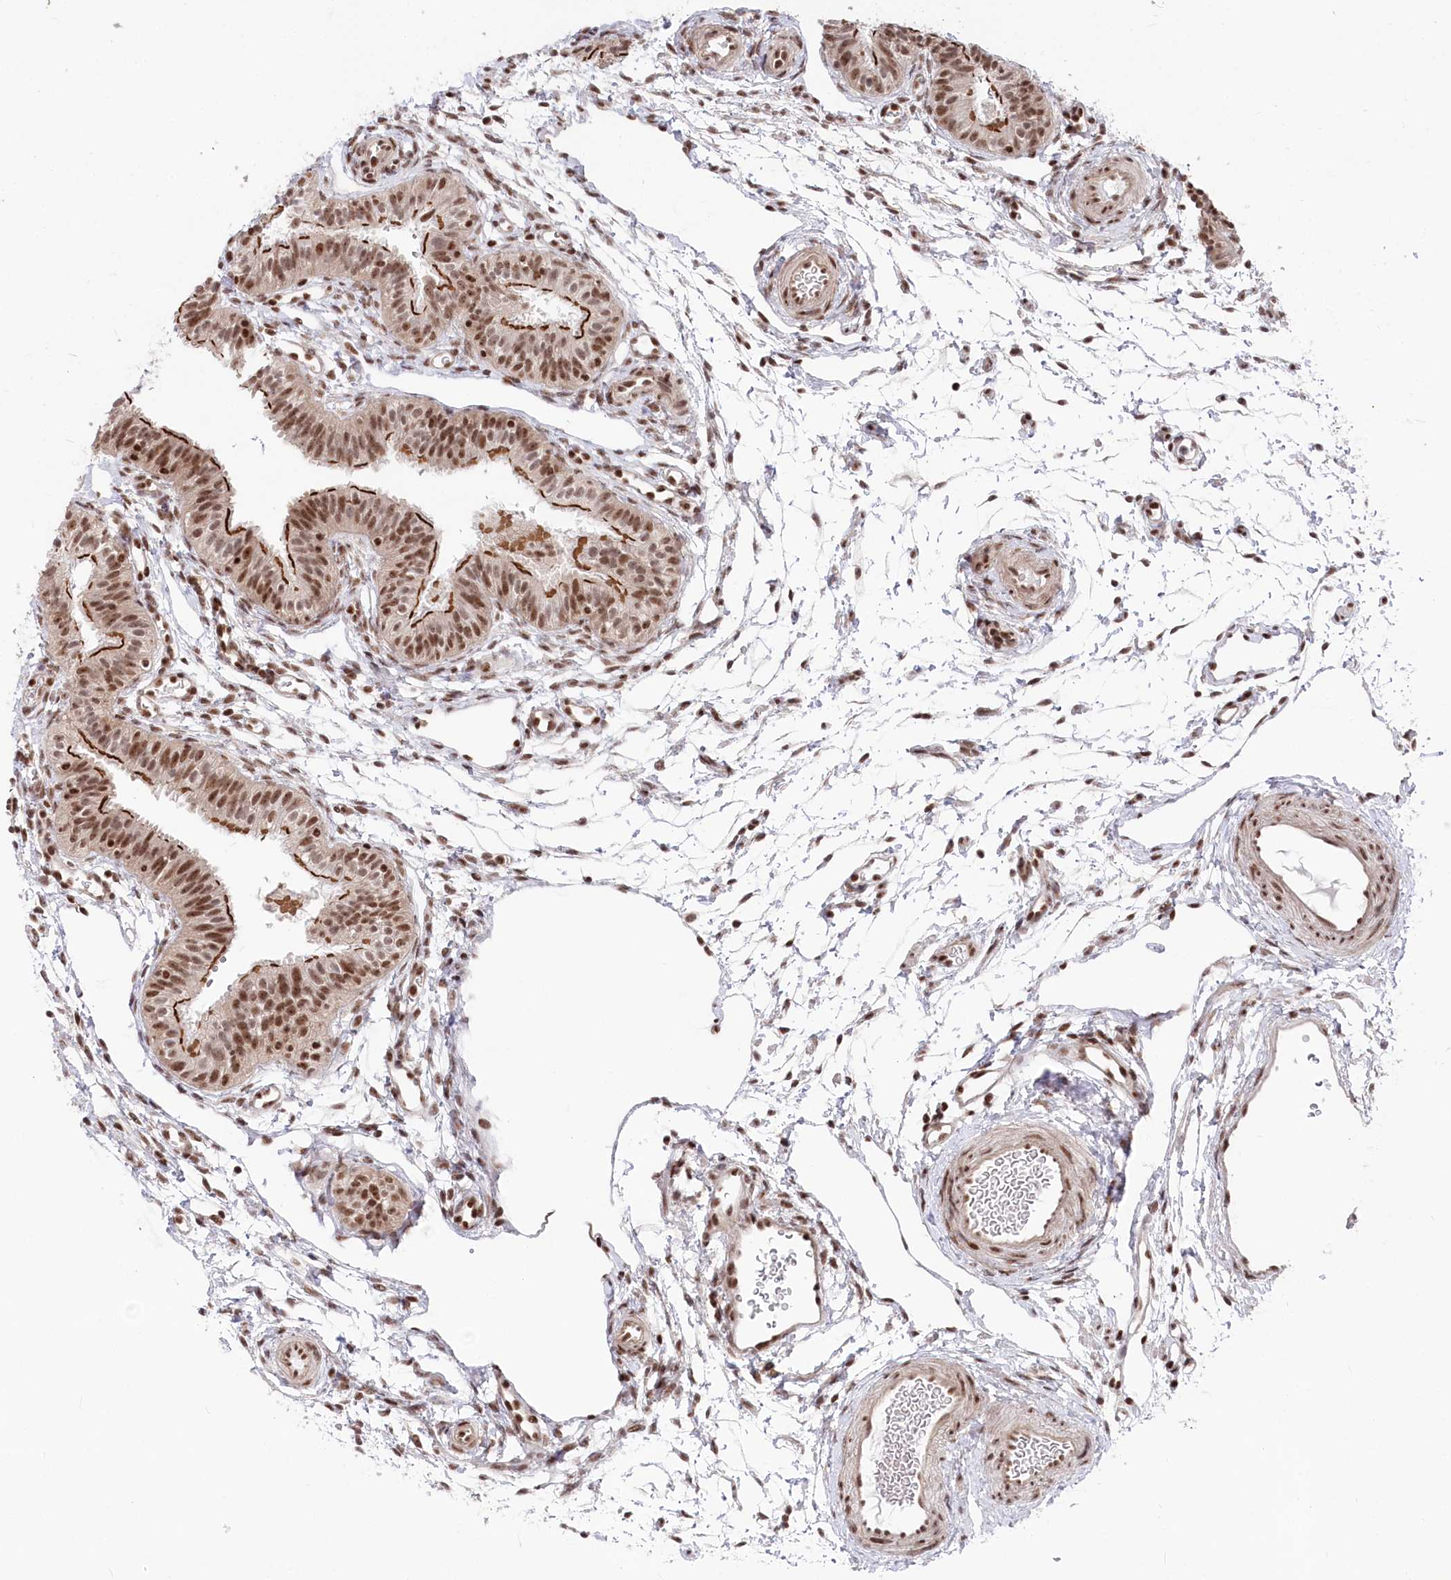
{"staining": {"intensity": "strong", "quantity": "25%-75%", "location": "cytoplasmic/membranous,nuclear"}, "tissue": "fallopian tube", "cell_type": "Glandular cells", "image_type": "normal", "snomed": [{"axis": "morphology", "description": "Normal tissue, NOS"}, {"axis": "topography", "description": "Fallopian tube"}], "caption": "Immunohistochemical staining of benign fallopian tube shows strong cytoplasmic/membranous,nuclear protein staining in approximately 25%-75% of glandular cells. The staining is performed using DAB brown chromogen to label protein expression. The nuclei are counter-stained blue using hematoxylin.", "gene": "CGGBP1", "patient": {"sex": "female", "age": 35}}